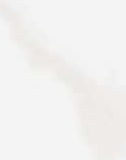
{"staining": {"intensity": "moderate", "quantity": ">75%", "location": "cytoplasmic/membranous"}, "tissue": "skeletal muscle", "cell_type": "Myocytes", "image_type": "normal", "snomed": [{"axis": "morphology", "description": "Normal tissue, NOS"}, {"axis": "topography", "description": "Skin"}, {"axis": "topography", "description": "Skeletal muscle"}], "caption": "Protein expression analysis of unremarkable human skeletal muscle reveals moderate cytoplasmic/membranous positivity in about >75% of myocytes. The protein is shown in brown color, while the nuclei are stained blue.", "gene": "CACNB4", "patient": {"sex": "male", "age": 83}}